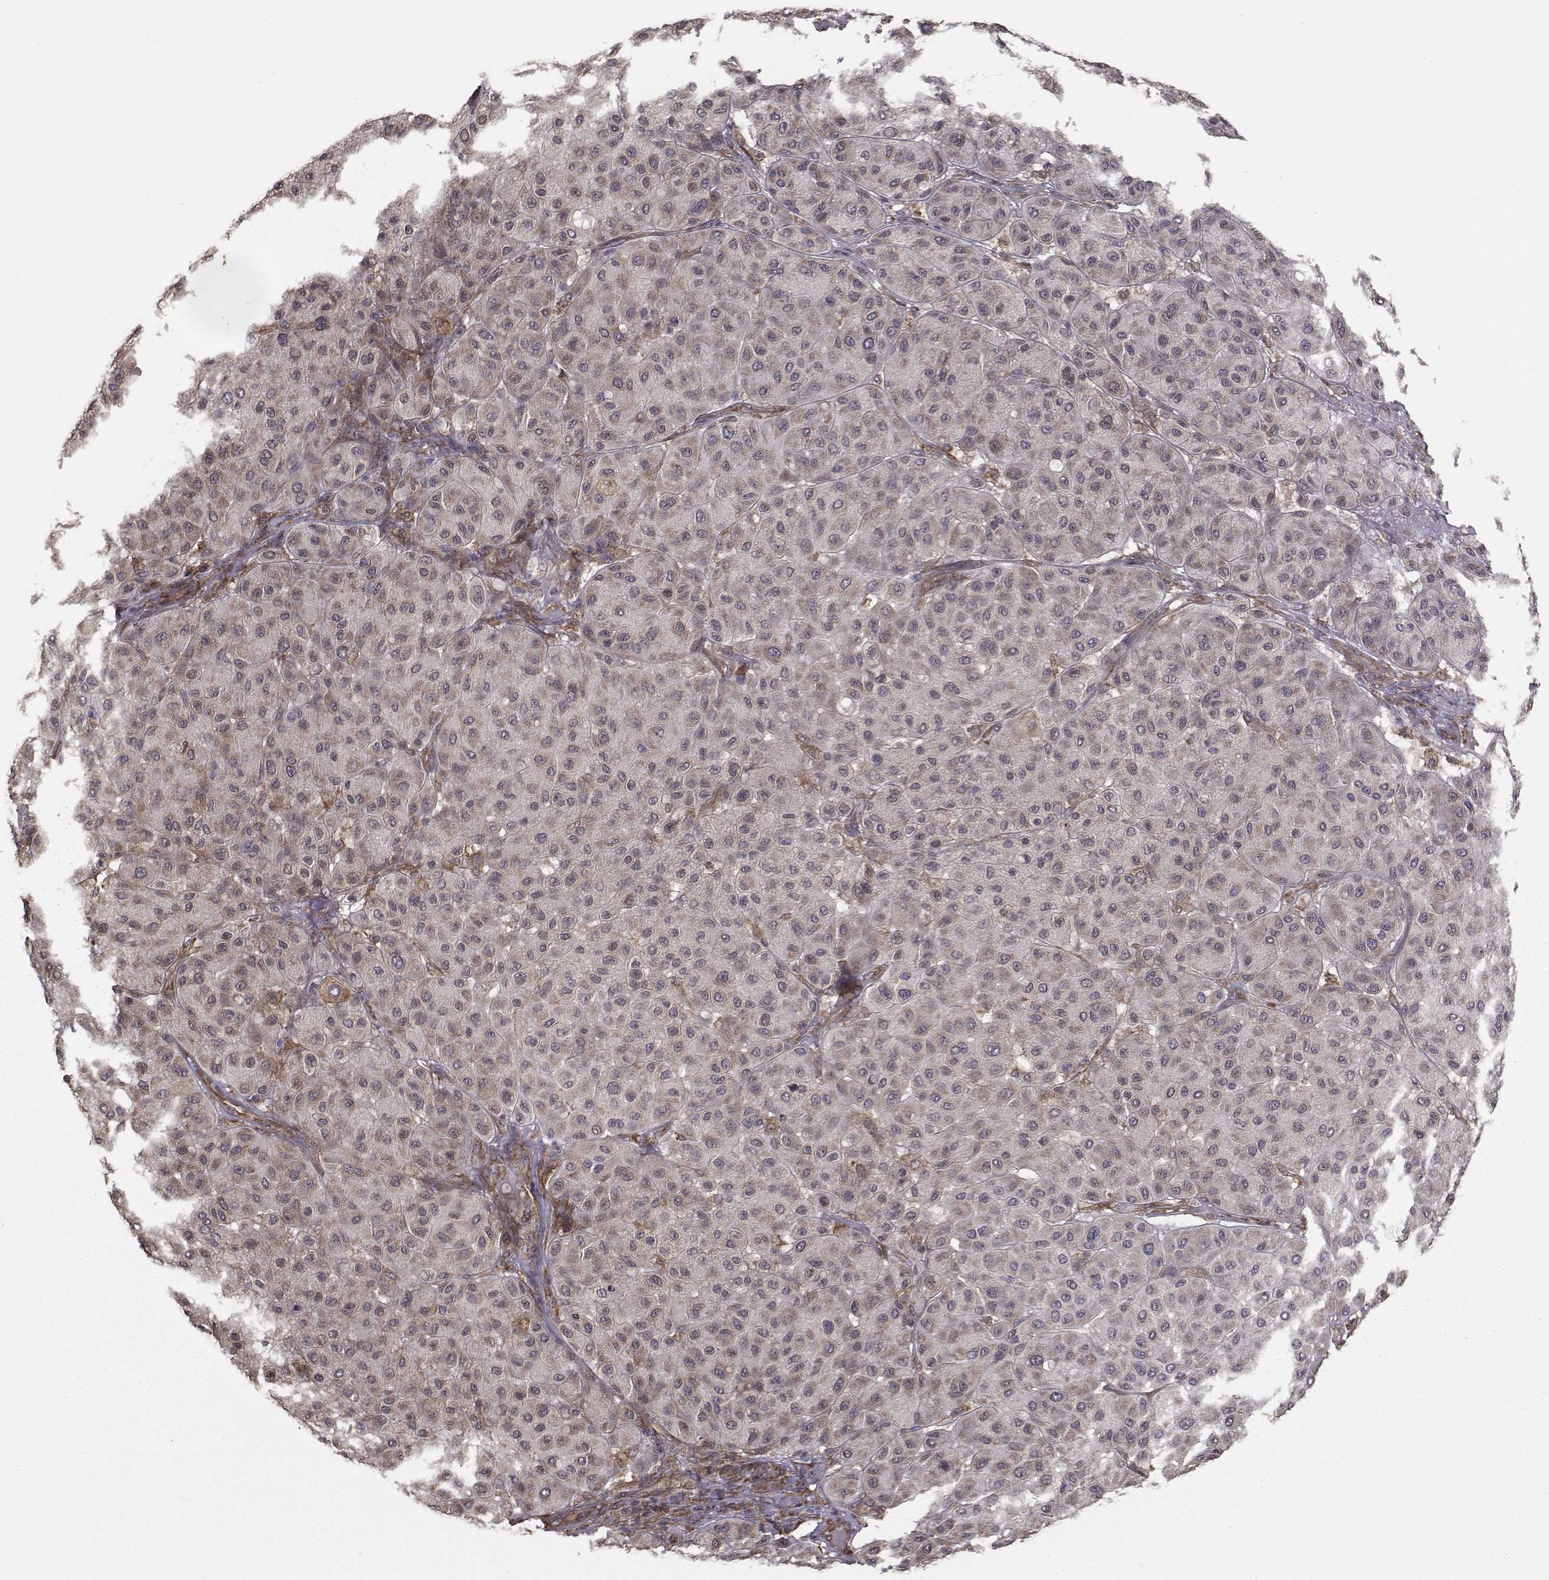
{"staining": {"intensity": "negative", "quantity": "none", "location": "none"}, "tissue": "melanoma", "cell_type": "Tumor cells", "image_type": "cancer", "snomed": [{"axis": "morphology", "description": "Malignant melanoma, Metastatic site"}, {"axis": "topography", "description": "Smooth muscle"}], "caption": "IHC histopathology image of neoplastic tissue: human malignant melanoma (metastatic site) stained with DAB displays no significant protein staining in tumor cells.", "gene": "TRIP10", "patient": {"sex": "male", "age": 41}}